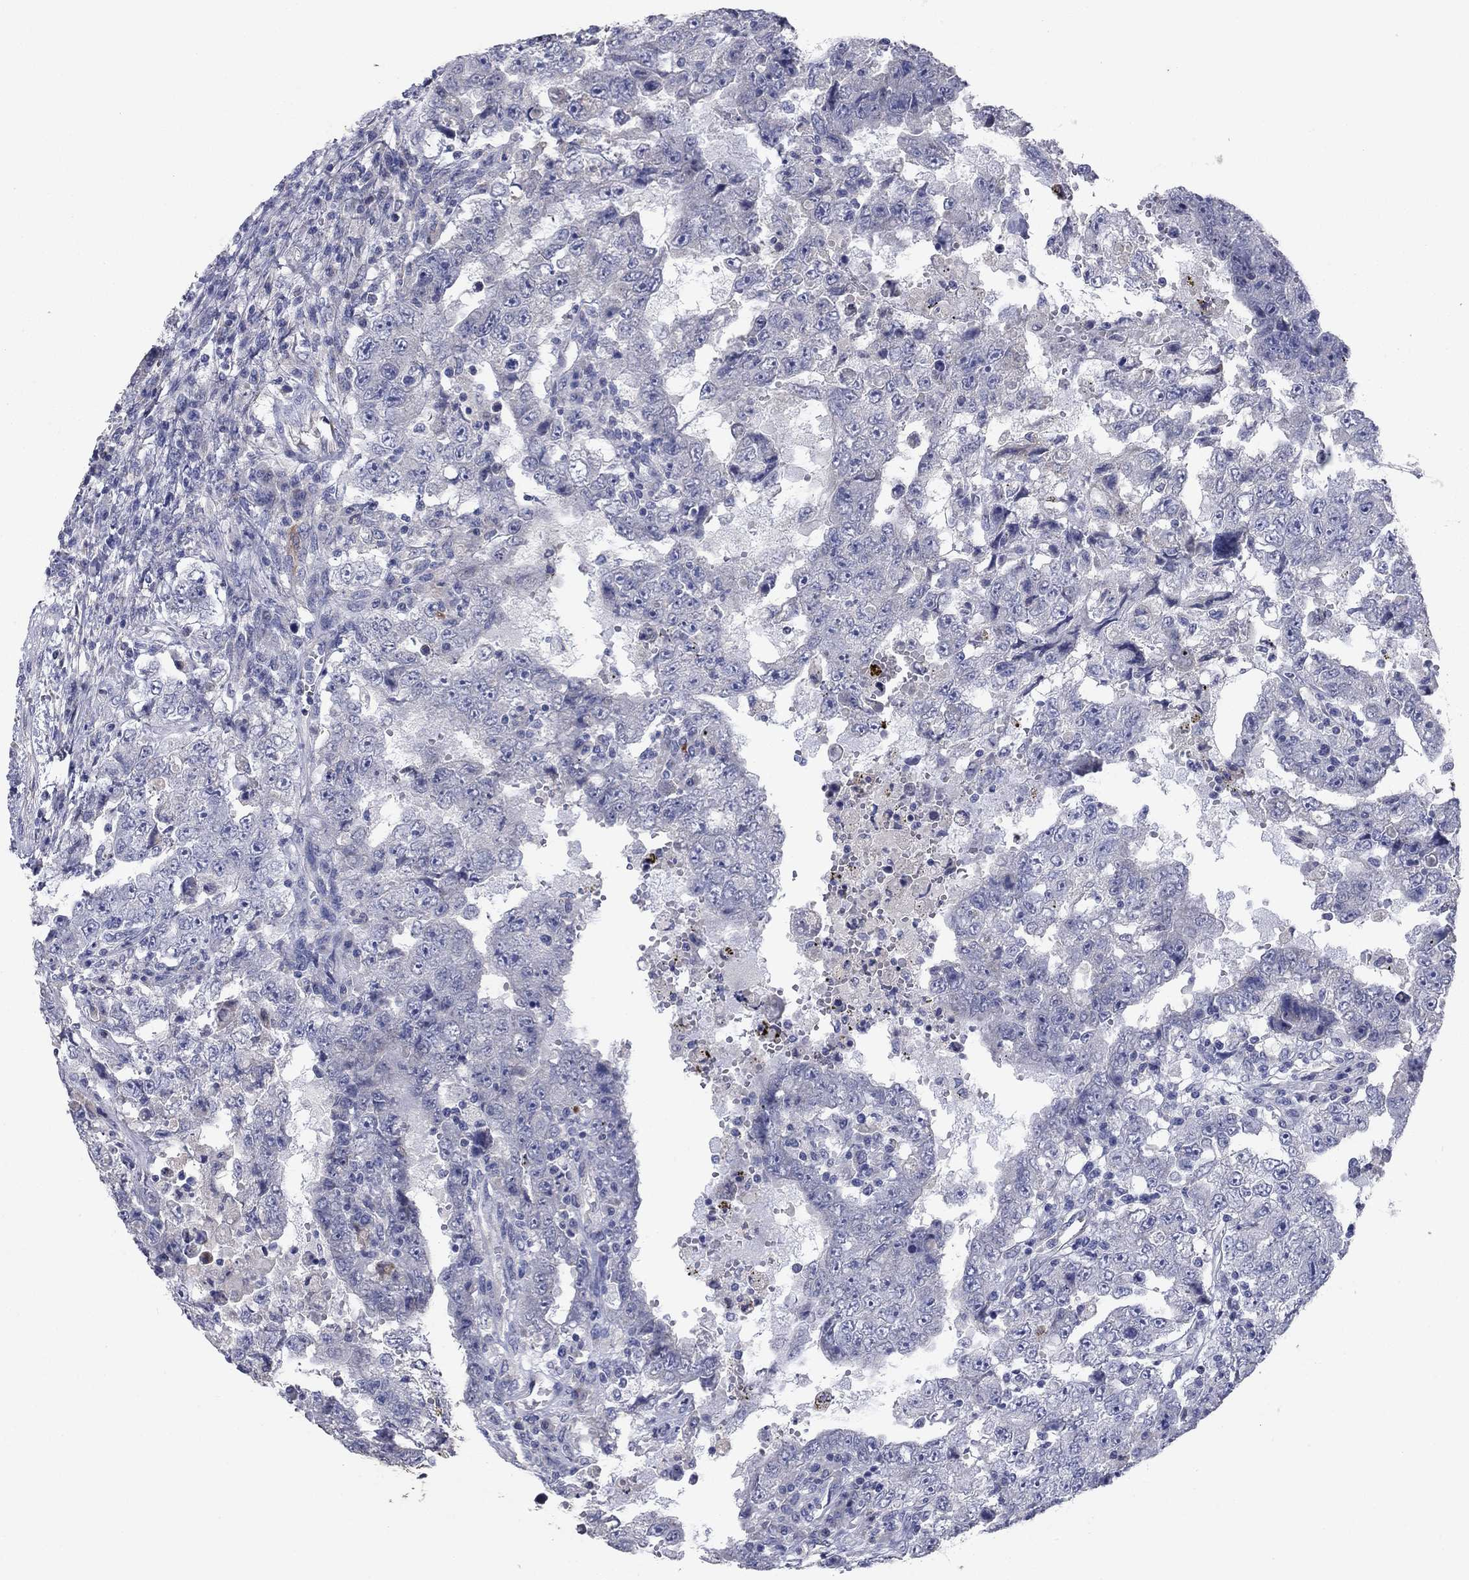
{"staining": {"intensity": "negative", "quantity": "none", "location": "none"}, "tissue": "testis cancer", "cell_type": "Tumor cells", "image_type": "cancer", "snomed": [{"axis": "morphology", "description": "Carcinoma, Embryonal, NOS"}, {"axis": "topography", "description": "Testis"}], "caption": "The image reveals no significant expression in tumor cells of testis cancer (embryonal carcinoma).", "gene": "PTGDS", "patient": {"sex": "male", "age": 26}}